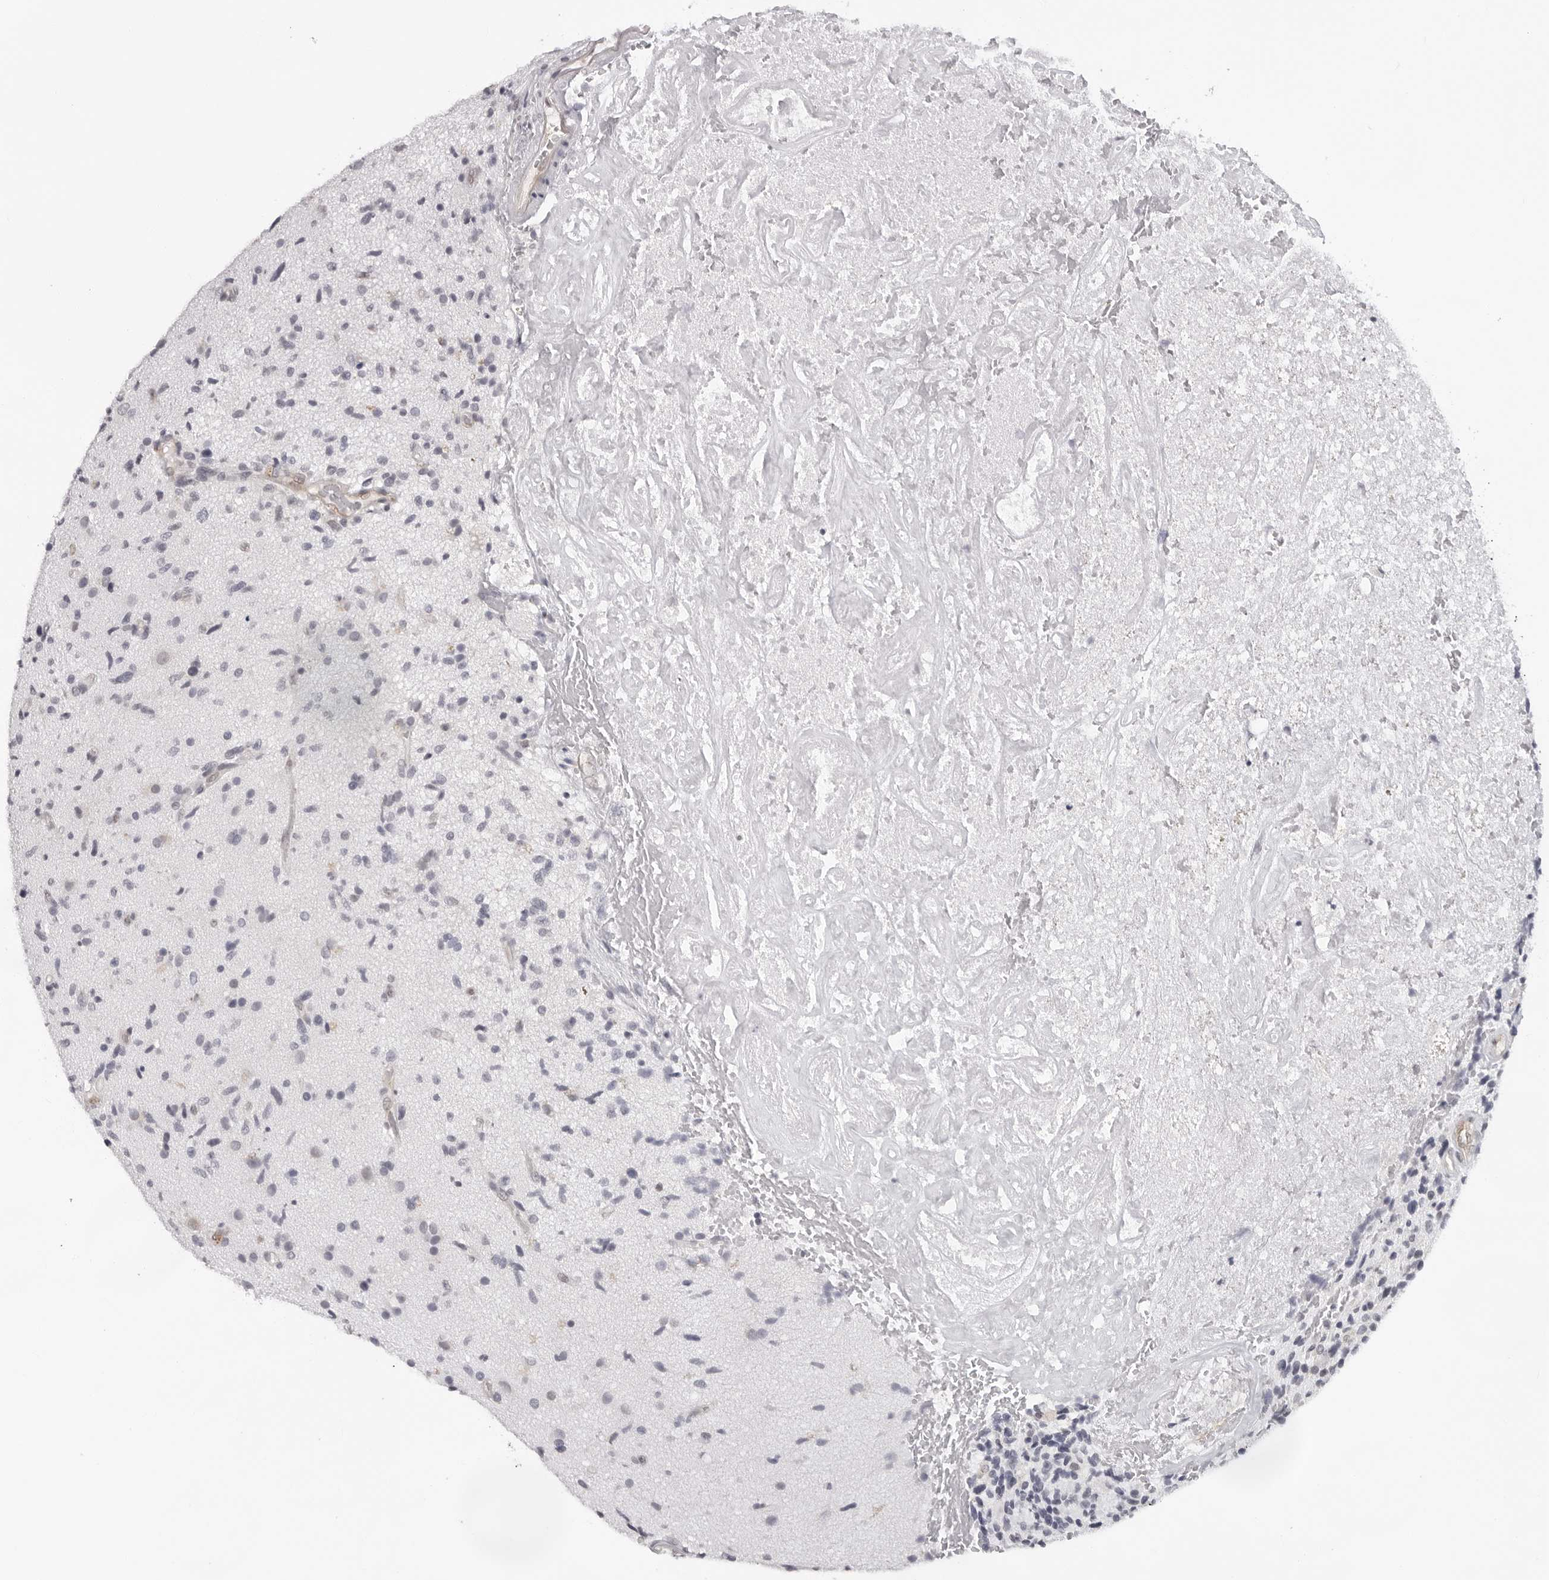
{"staining": {"intensity": "negative", "quantity": "none", "location": "none"}, "tissue": "glioma", "cell_type": "Tumor cells", "image_type": "cancer", "snomed": [{"axis": "morphology", "description": "Glioma, malignant, High grade"}, {"axis": "topography", "description": "Brain"}], "caption": "Malignant glioma (high-grade) was stained to show a protein in brown. There is no significant expression in tumor cells.", "gene": "CASP7", "patient": {"sex": "male", "age": 72}}